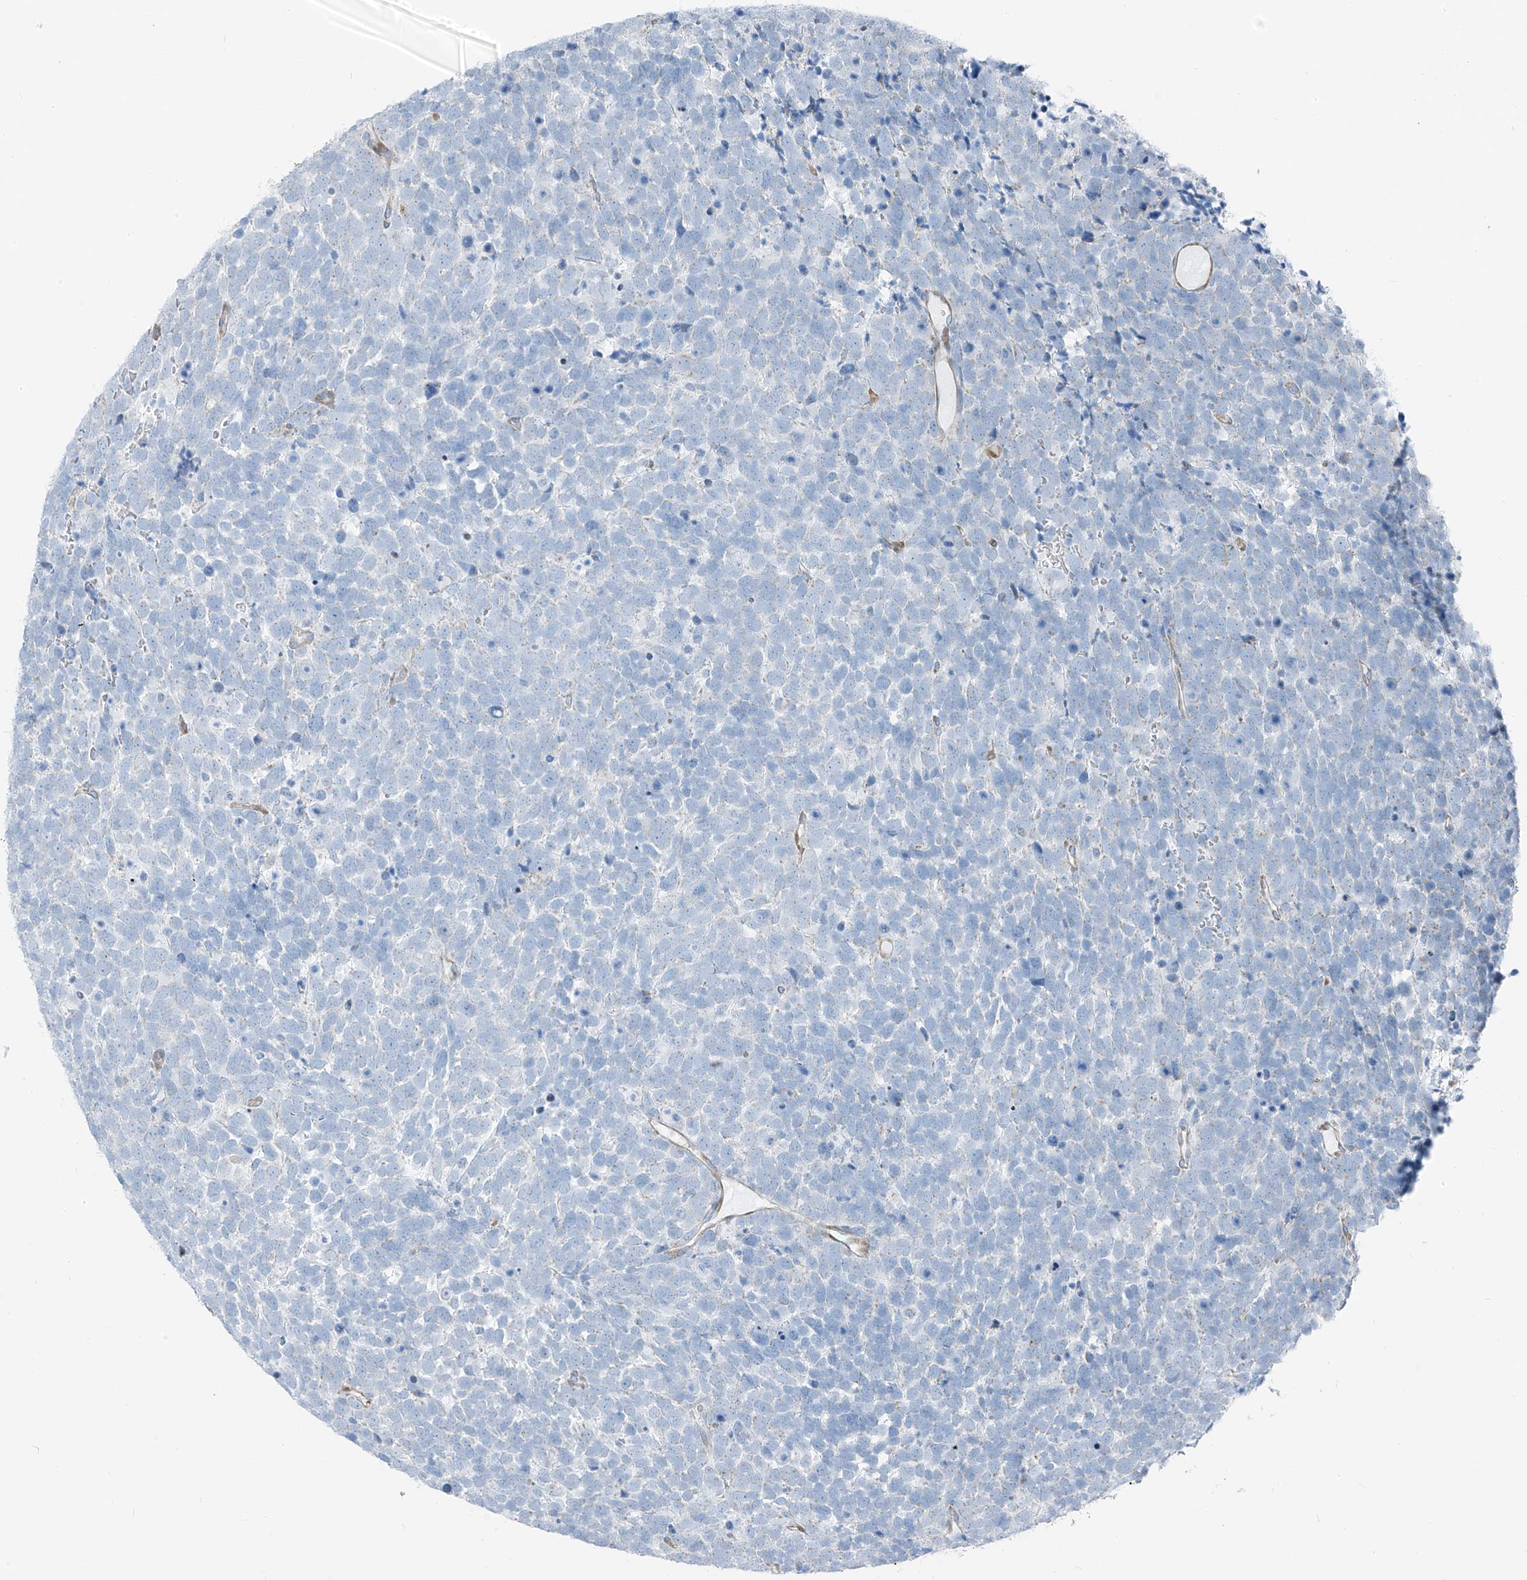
{"staining": {"intensity": "negative", "quantity": "none", "location": "none"}, "tissue": "urothelial cancer", "cell_type": "Tumor cells", "image_type": "cancer", "snomed": [{"axis": "morphology", "description": "Urothelial carcinoma, High grade"}, {"axis": "topography", "description": "Urinary bladder"}], "caption": "A high-resolution image shows immunohistochemistry staining of urothelial cancer, which exhibits no significant expression in tumor cells. (Brightfield microscopy of DAB immunohistochemistry at high magnification).", "gene": "HIC2", "patient": {"sex": "female", "age": 82}}